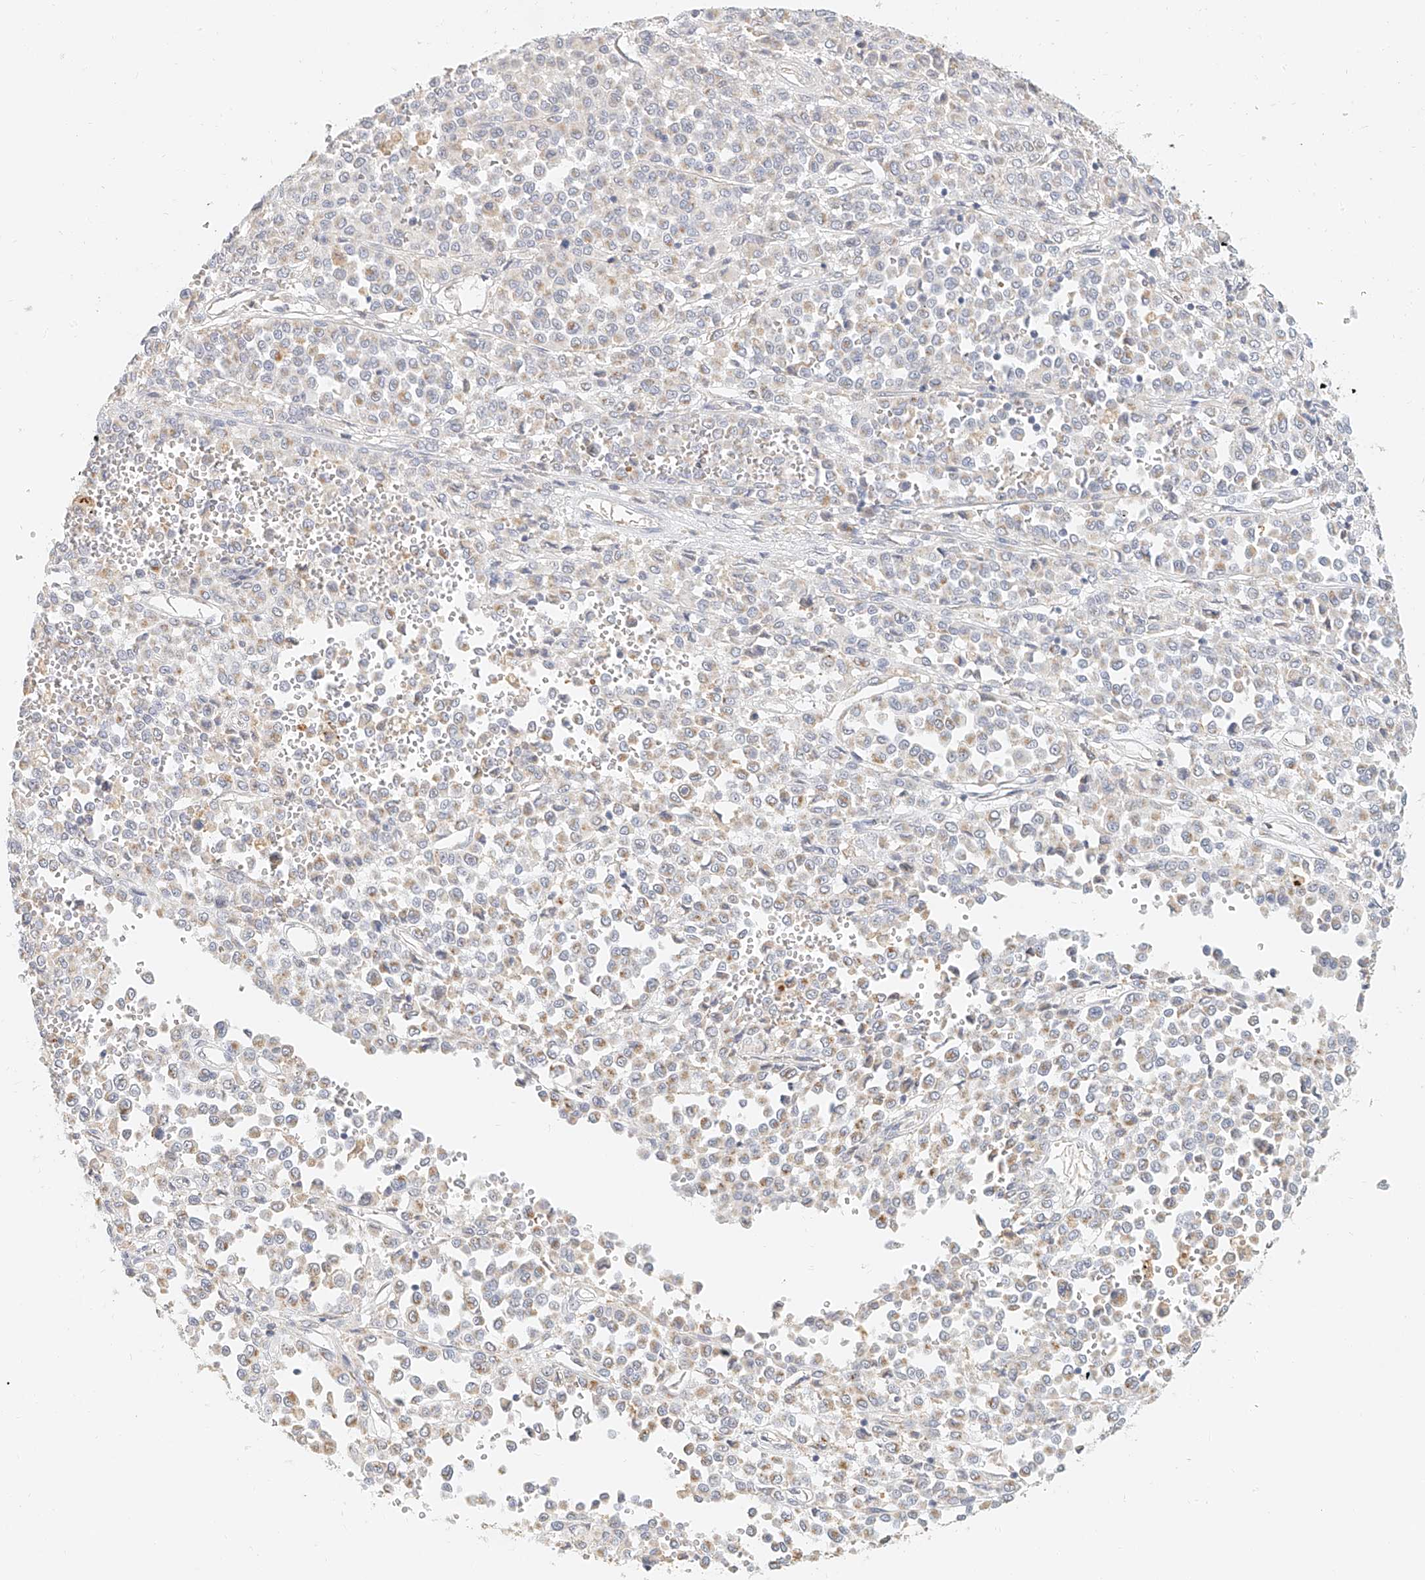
{"staining": {"intensity": "weak", "quantity": "<25%", "location": "cytoplasmic/membranous"}, "tissue": "melanoma", "cell_type": "Tumor cells", "image_type": "cancer", "snomed": [{"axis": "morphology", "description": "Malignant melanoma, Metastatic site"}, {"axis": "topography", "description": "Pancreas"}], "caption": "Immunohistochemical staining of malignant melanoma (metastatic site) shows no significant staining in tumor cells. (DAB immunohistochemistry (IHC) with hematoxylin counter stain).", "gene": "CXorf58", "patient": {"sex": "female", "age": 30}}